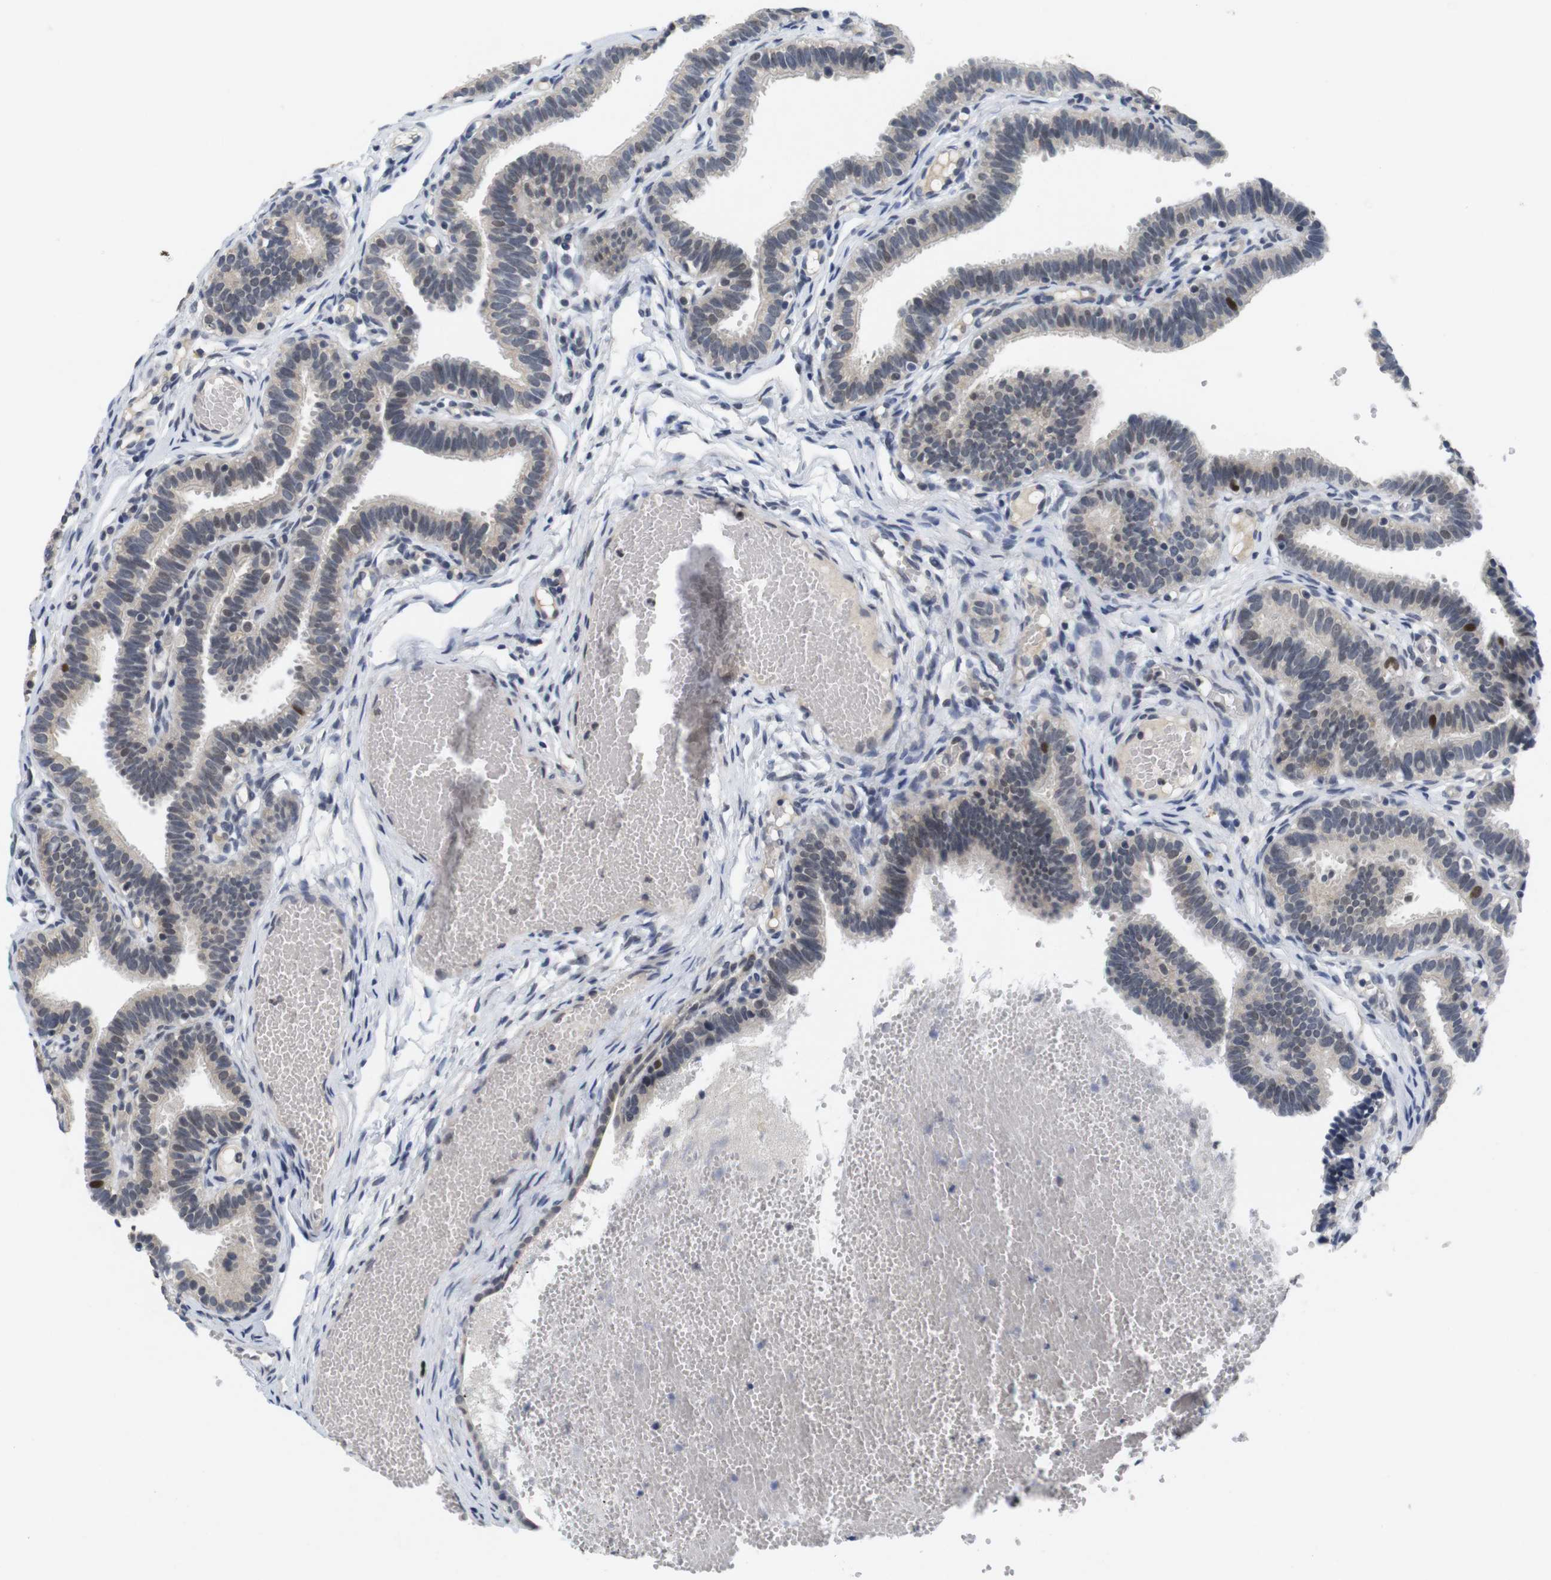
{"staining": {"intensity": "moderate", "quantity": "<25%", "location": "nuclear"}, "tissue": "fallopian tube", "cell_type": "Glandular cells", "image_type": "normal", "snomed": [{"axis": "morphology", "description": "Normal tissue, NOS"}, {"axis": "topography", "description": "Fallopian tube"}, {"axis": "topography", "description": "Placenta"}], "caption": "Glandular cells reveal moderate nuclear staining in approximately <25% of cells in unremarkable fallopian tube.", "gene": "SKP2", "patient": {"sex": "female", "age": 34}}